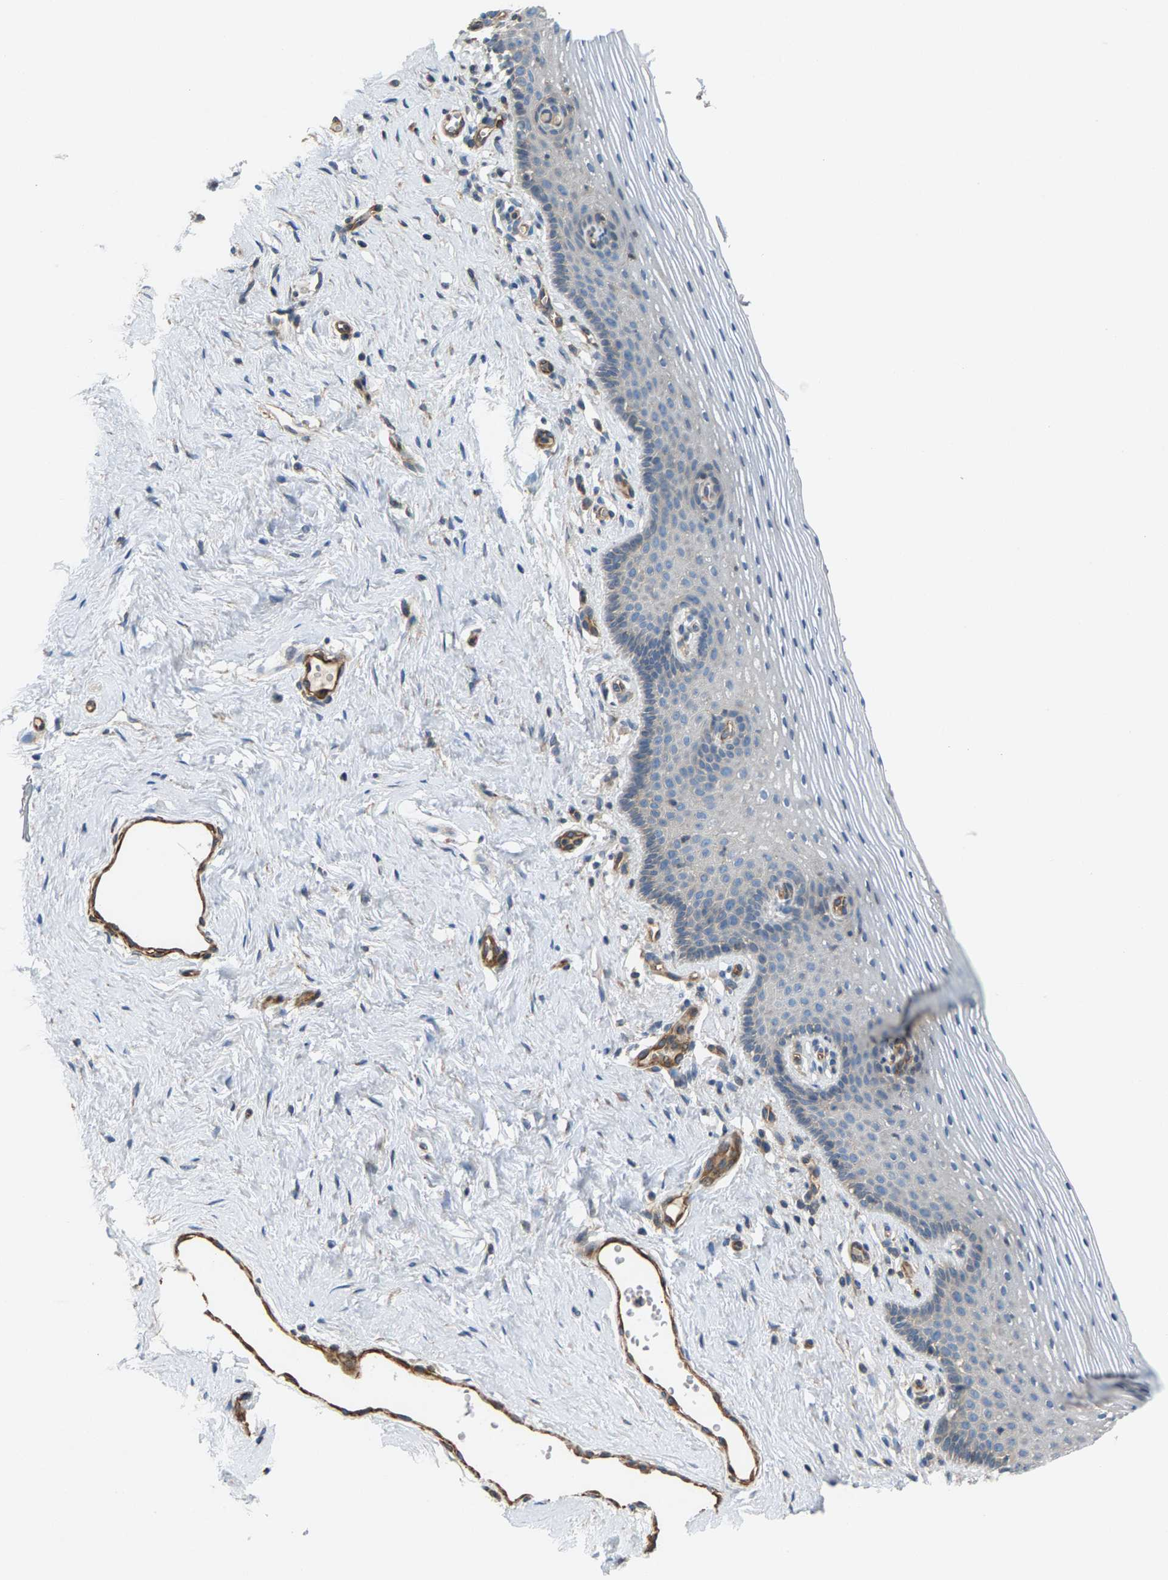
{"staining": {"intensity": "negative", "quantity": "none", "location": "none"}, "tissue": "vagina", "cell_type": "Squamous epithelial cells", "image_type": "normal", "snomed": [{"axis": "morphology", "description": "Normal tissue, NOS"}, {"axis": "topography", "description": "Vagina"}], "caption": "DAB (3,3'-diaminobenzidine) immunohistochemical staining of benign human vagina reveals no significant staining in squamous epithelial cells.", "gene": "PDCL", "patient": {"sex": "female", "age": 32}}